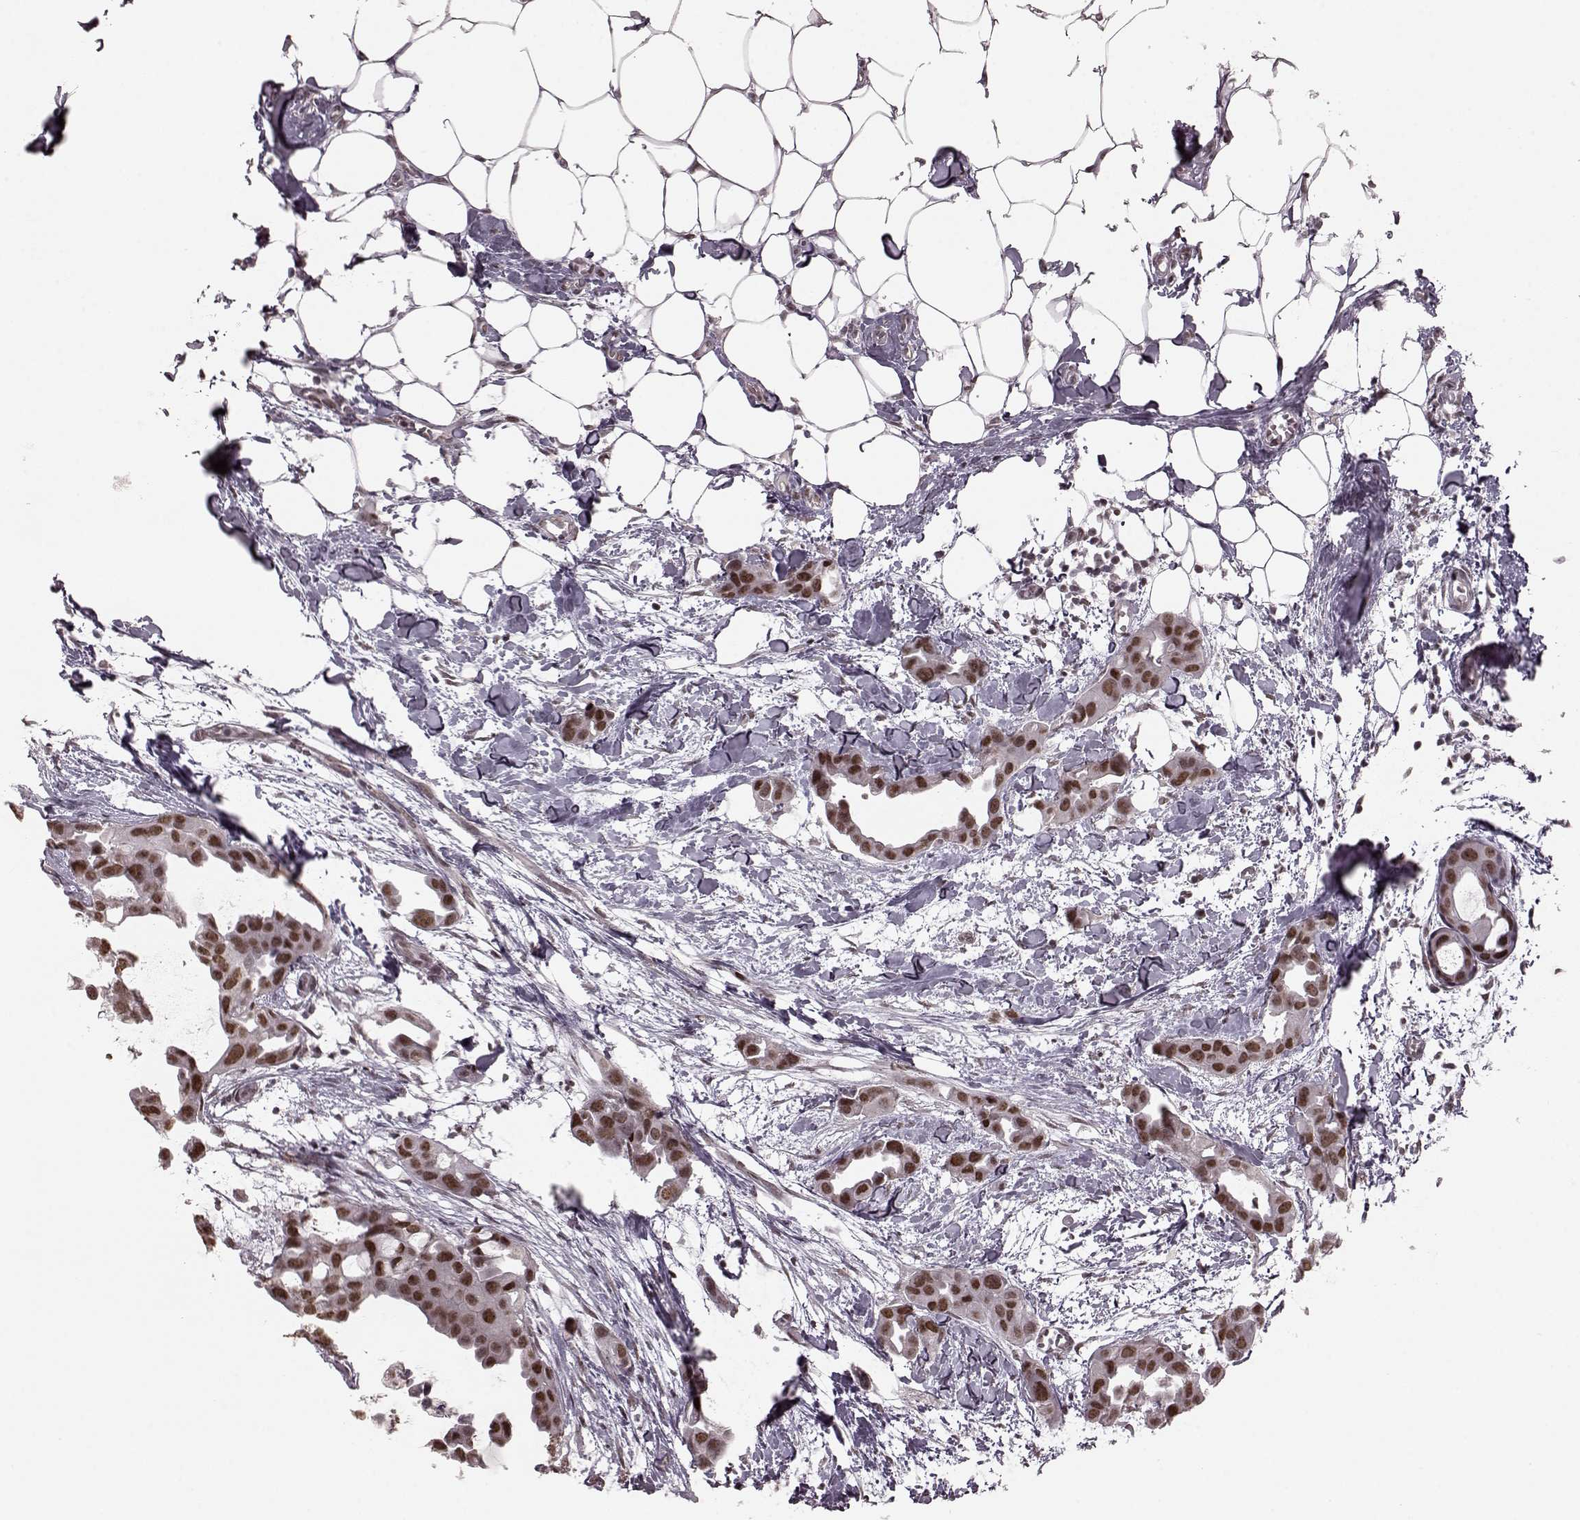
{"staining": {"intensity": "strong", "quantity": ">75%", "location": "nuclear"}, "tissue": "breast cancer", "cell_type": "Tumor cells", "image_type": "cancer", "snomed": [{"axis": "morphology", "description": "Duct carcinoma"}, {"axis": "topography", "description": "Breast"}], "caption": "Immunohistochemical staining of breast cancer (infiltrating ductal carcinoma) exhibits high levels of strong nuclear protein positivity in about >75% of tumor cells. (IHC, brightfield microscopy, high magnification).", "gene": "NR2C1", "patient": {"sex": "female", "age": 38}}